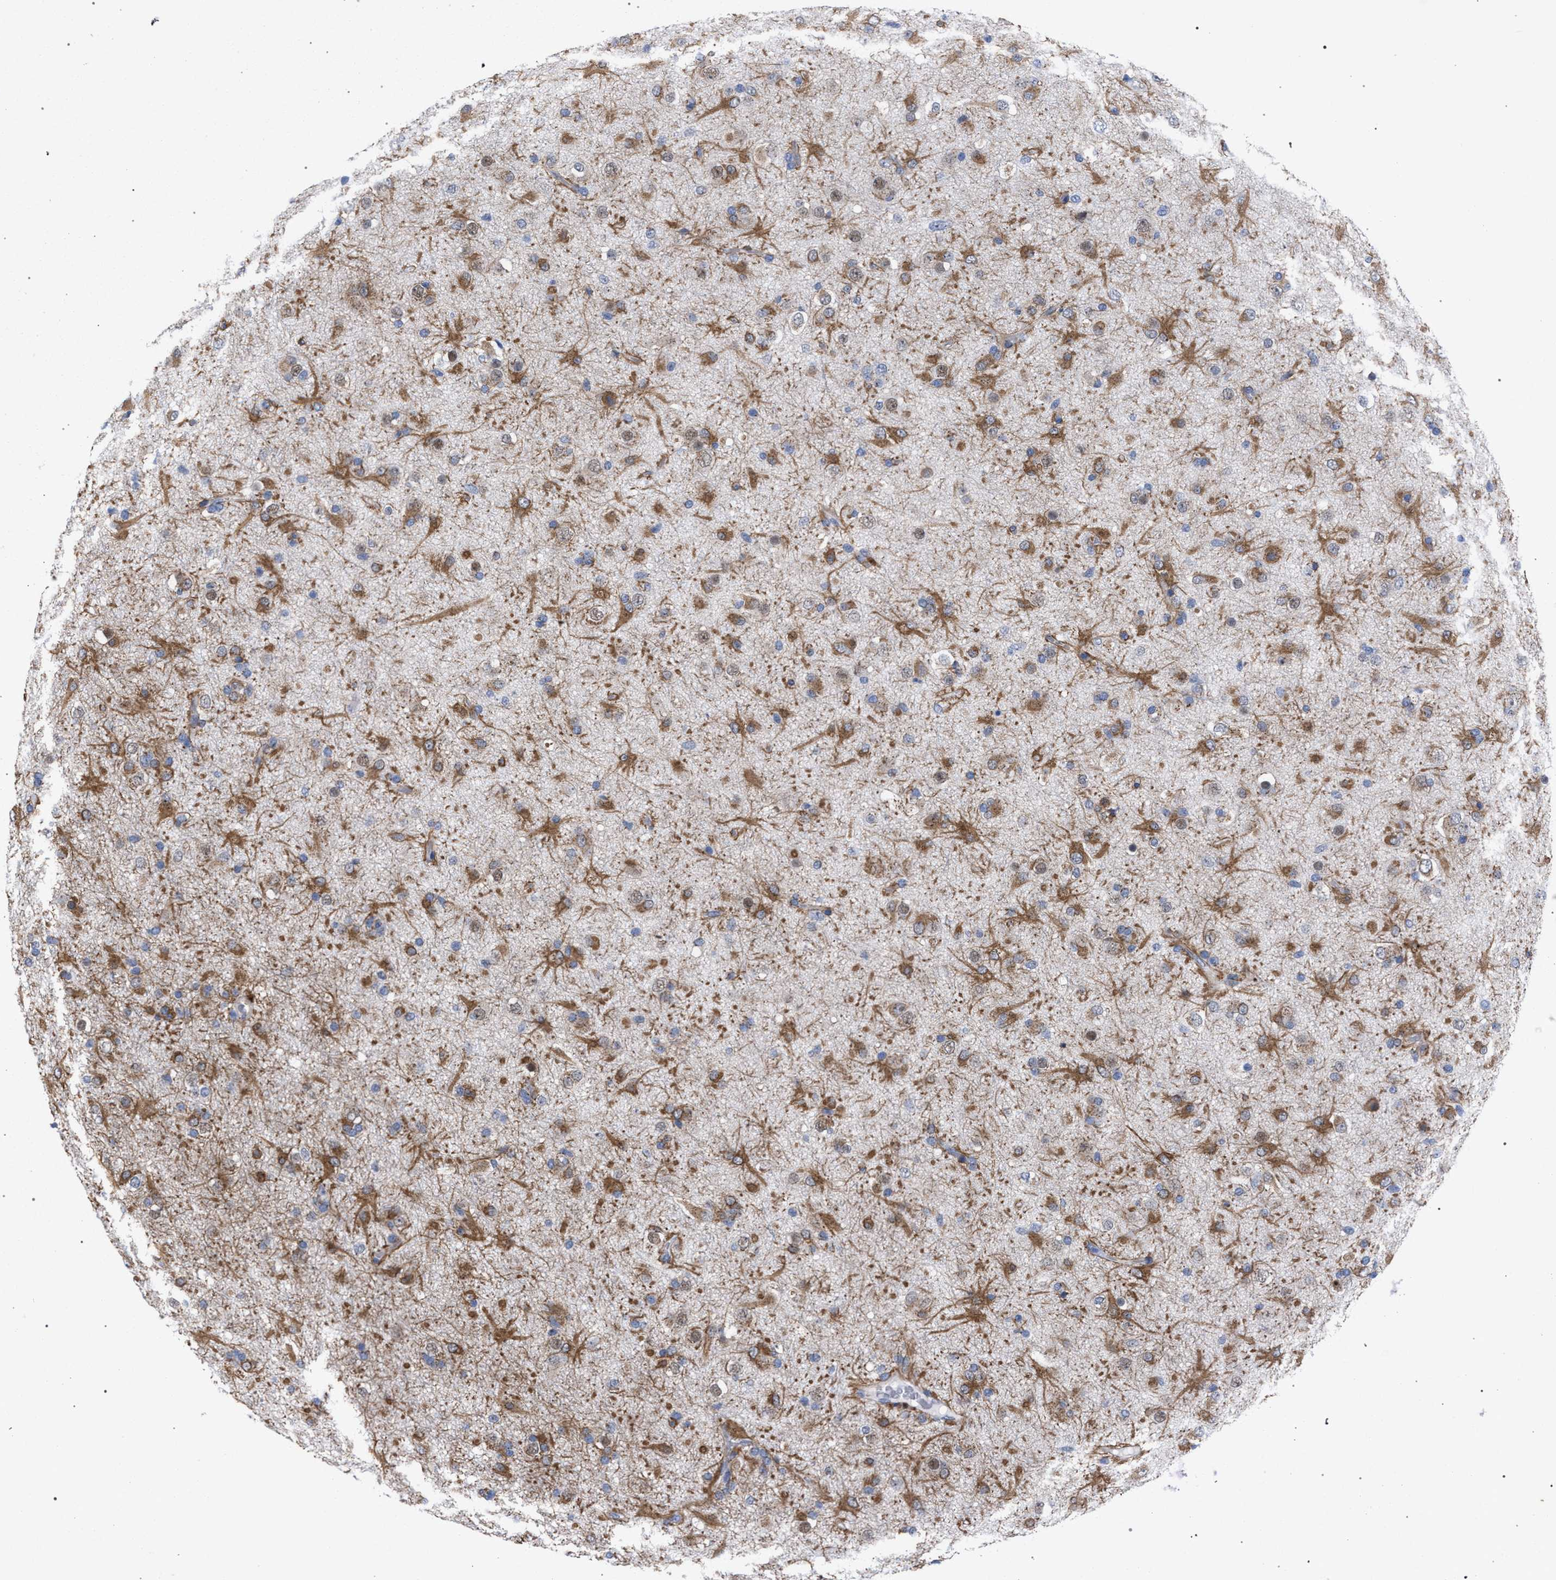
{"staining": {"intensity": "moderate", "quantity": ">75%", "location": "cytoplasmic/membranous"}, "tissue": "glioma", "cell_type": "Tumor cells", "image_type": "cancer", "snomed": [{"axis": "morphology", "description": "Glioma, malignant, Low grade"}, {"axis": "topography", "description": "Brain"}], "caption": "Immunohistochemical staining of human malignant low-grade glioma displays medium levels of moderate cytoplasmic/membranous protein positivity in about >75% of tumor cells.", "gene": "GOLGA2", "patient": {"sex": "male", "age": 65}}